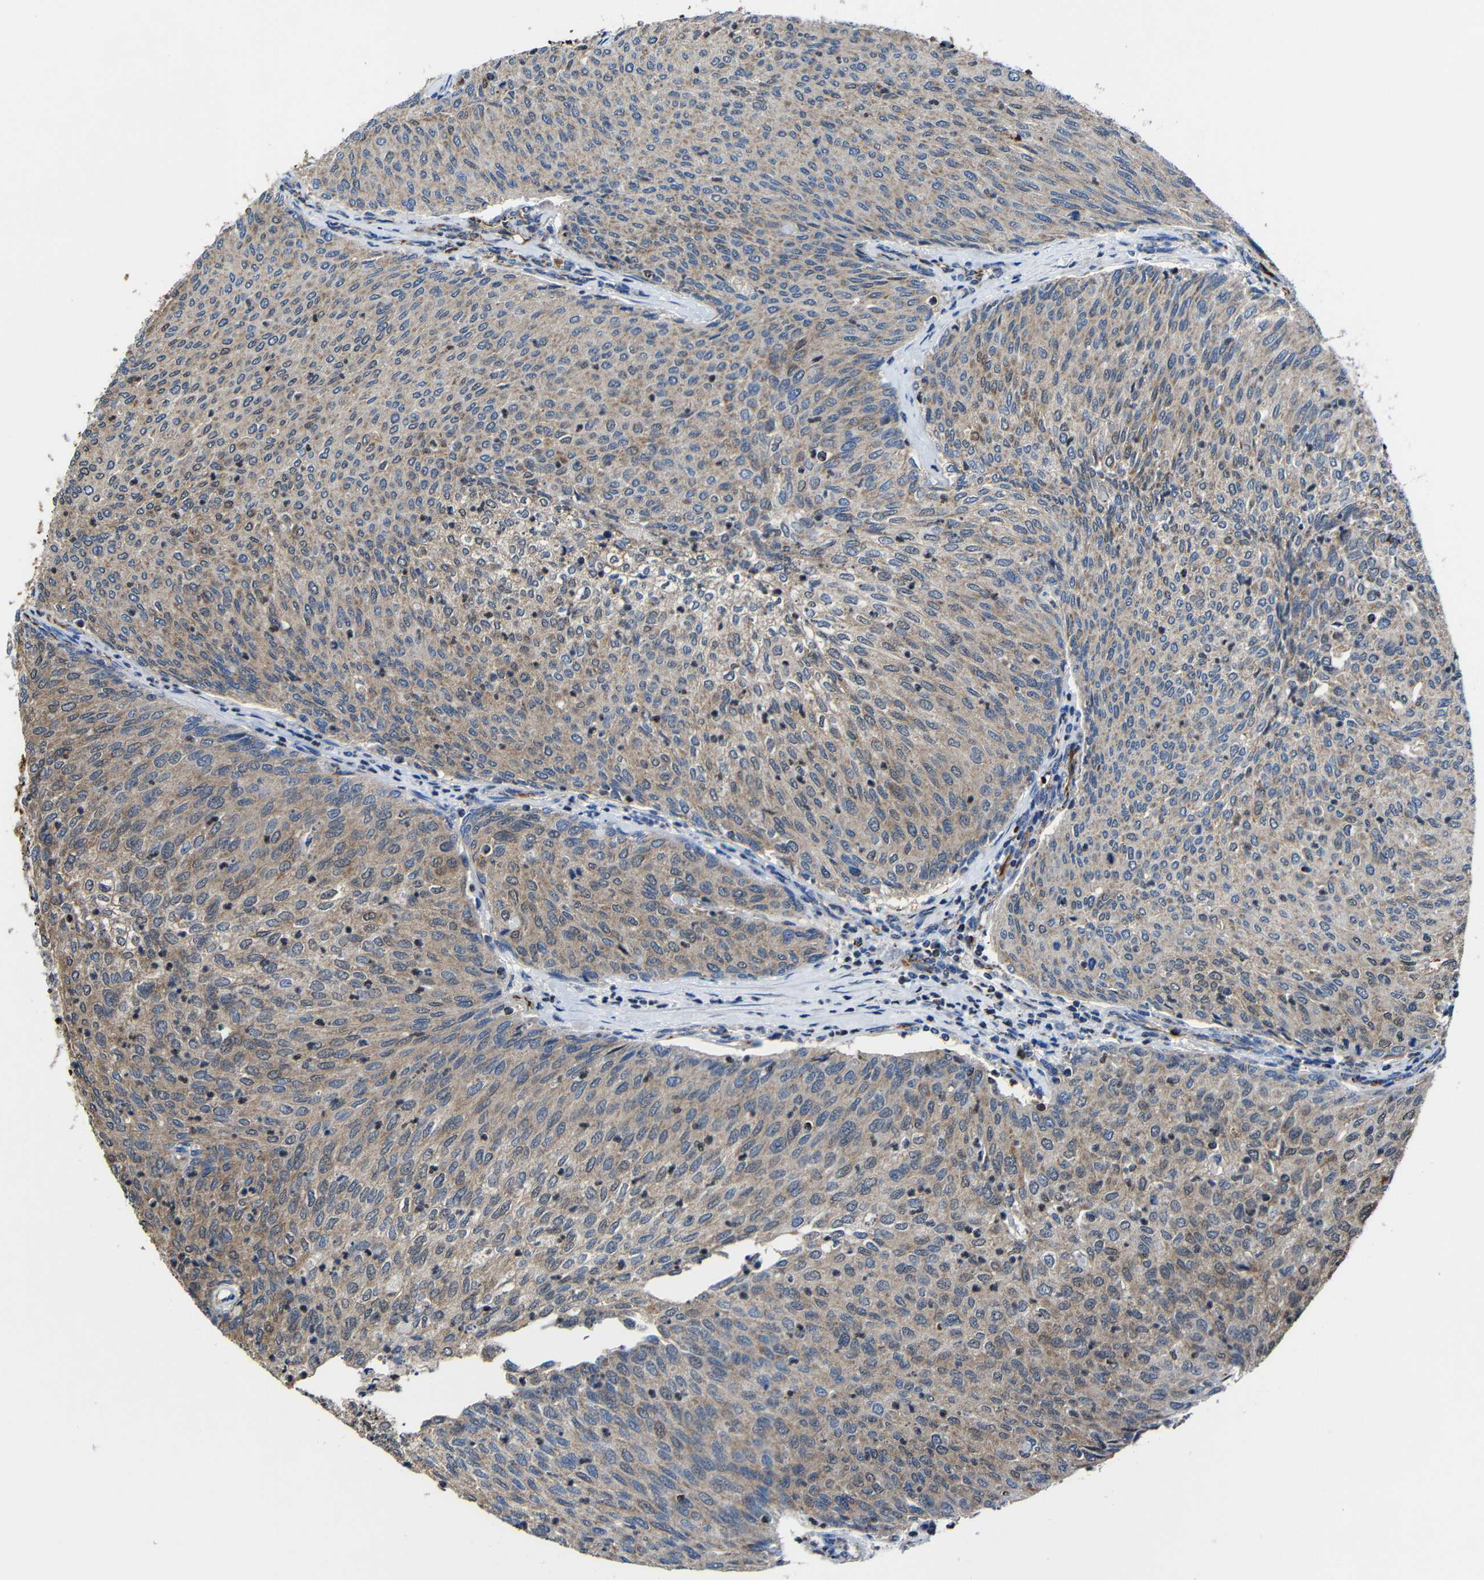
{"staining": {"intensity": "weak", "quantity": ">75%", "location": "cytoplasmic/membranous"}, "tissue": "urothelial cancer", "cell_type": "Tumor cells", "image_type": "cancer", "snomed": [{"axis": "morphology", "description": "Urothelial carcinoma, Low grade"}, {"axis": "topography", "description": "Urinary bladder"}], "caption": "Urothelial cancer was stained to show a protein in brown. There is low levels of weak cytoplasmic/membranous staining in about >75% of tumor cells. The staining is performed using DAB brown chromogen to label protein expression. The nuclei are counter-stained blue using hematoxylin.", "gene": "CA5B", "patient": {"sex": "female", "age": 79}}